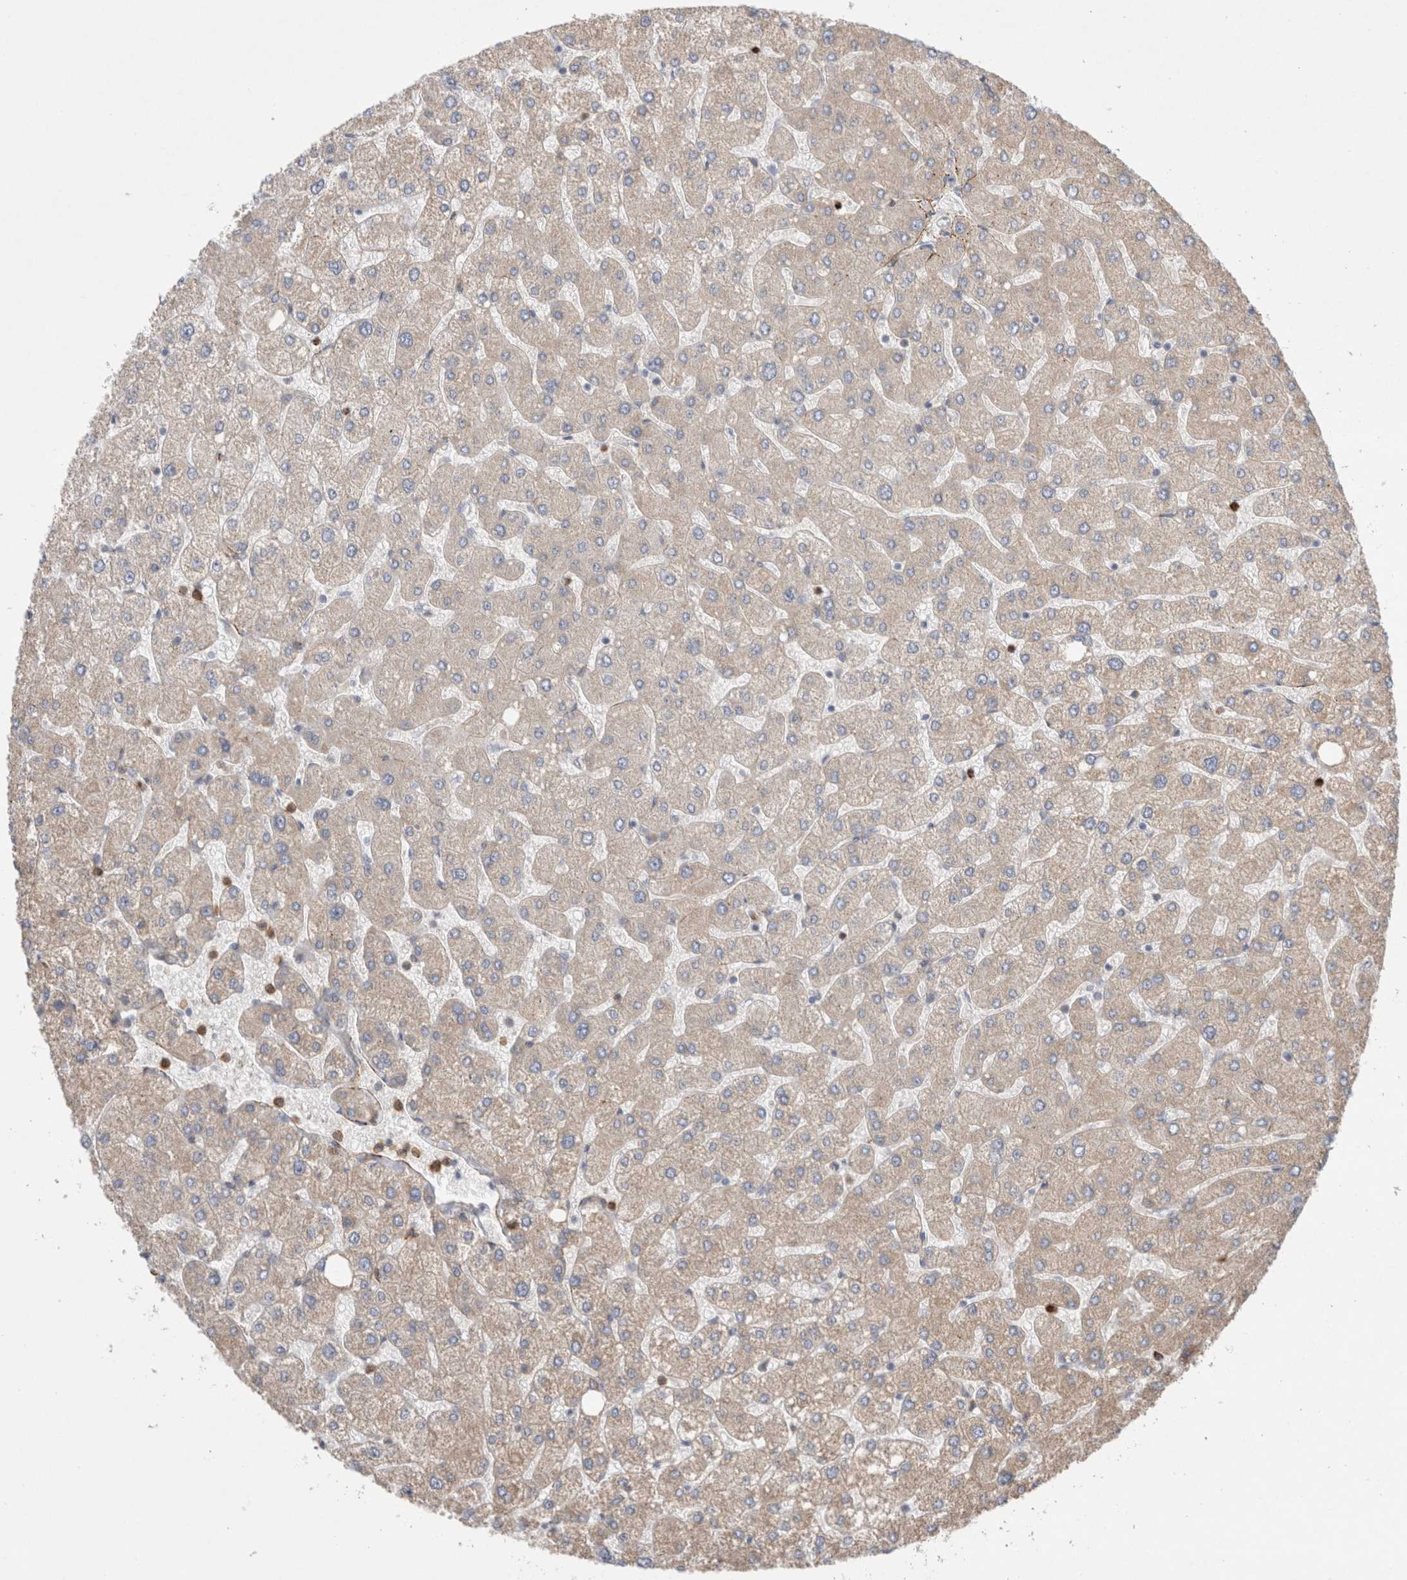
{"staining": {"intensity": "negative", "quantity": "none", "location": "none"}, "tissue": "liver", "cell_type": "Cholangiocytes", "image_type": "normal", "snomed": [{"axis": "morphology", "description": "Normal tissue, NOS"}, {"axis": "topography", "description": "Liver"}], "caption": "An immunohistochemistry (IHC) photomicrograph of unremarkable liver is shown. There is no staining in cholangiocytes of liver.", "gene": "GSDMB", "patient": {"sex": "male", "age": 55}}